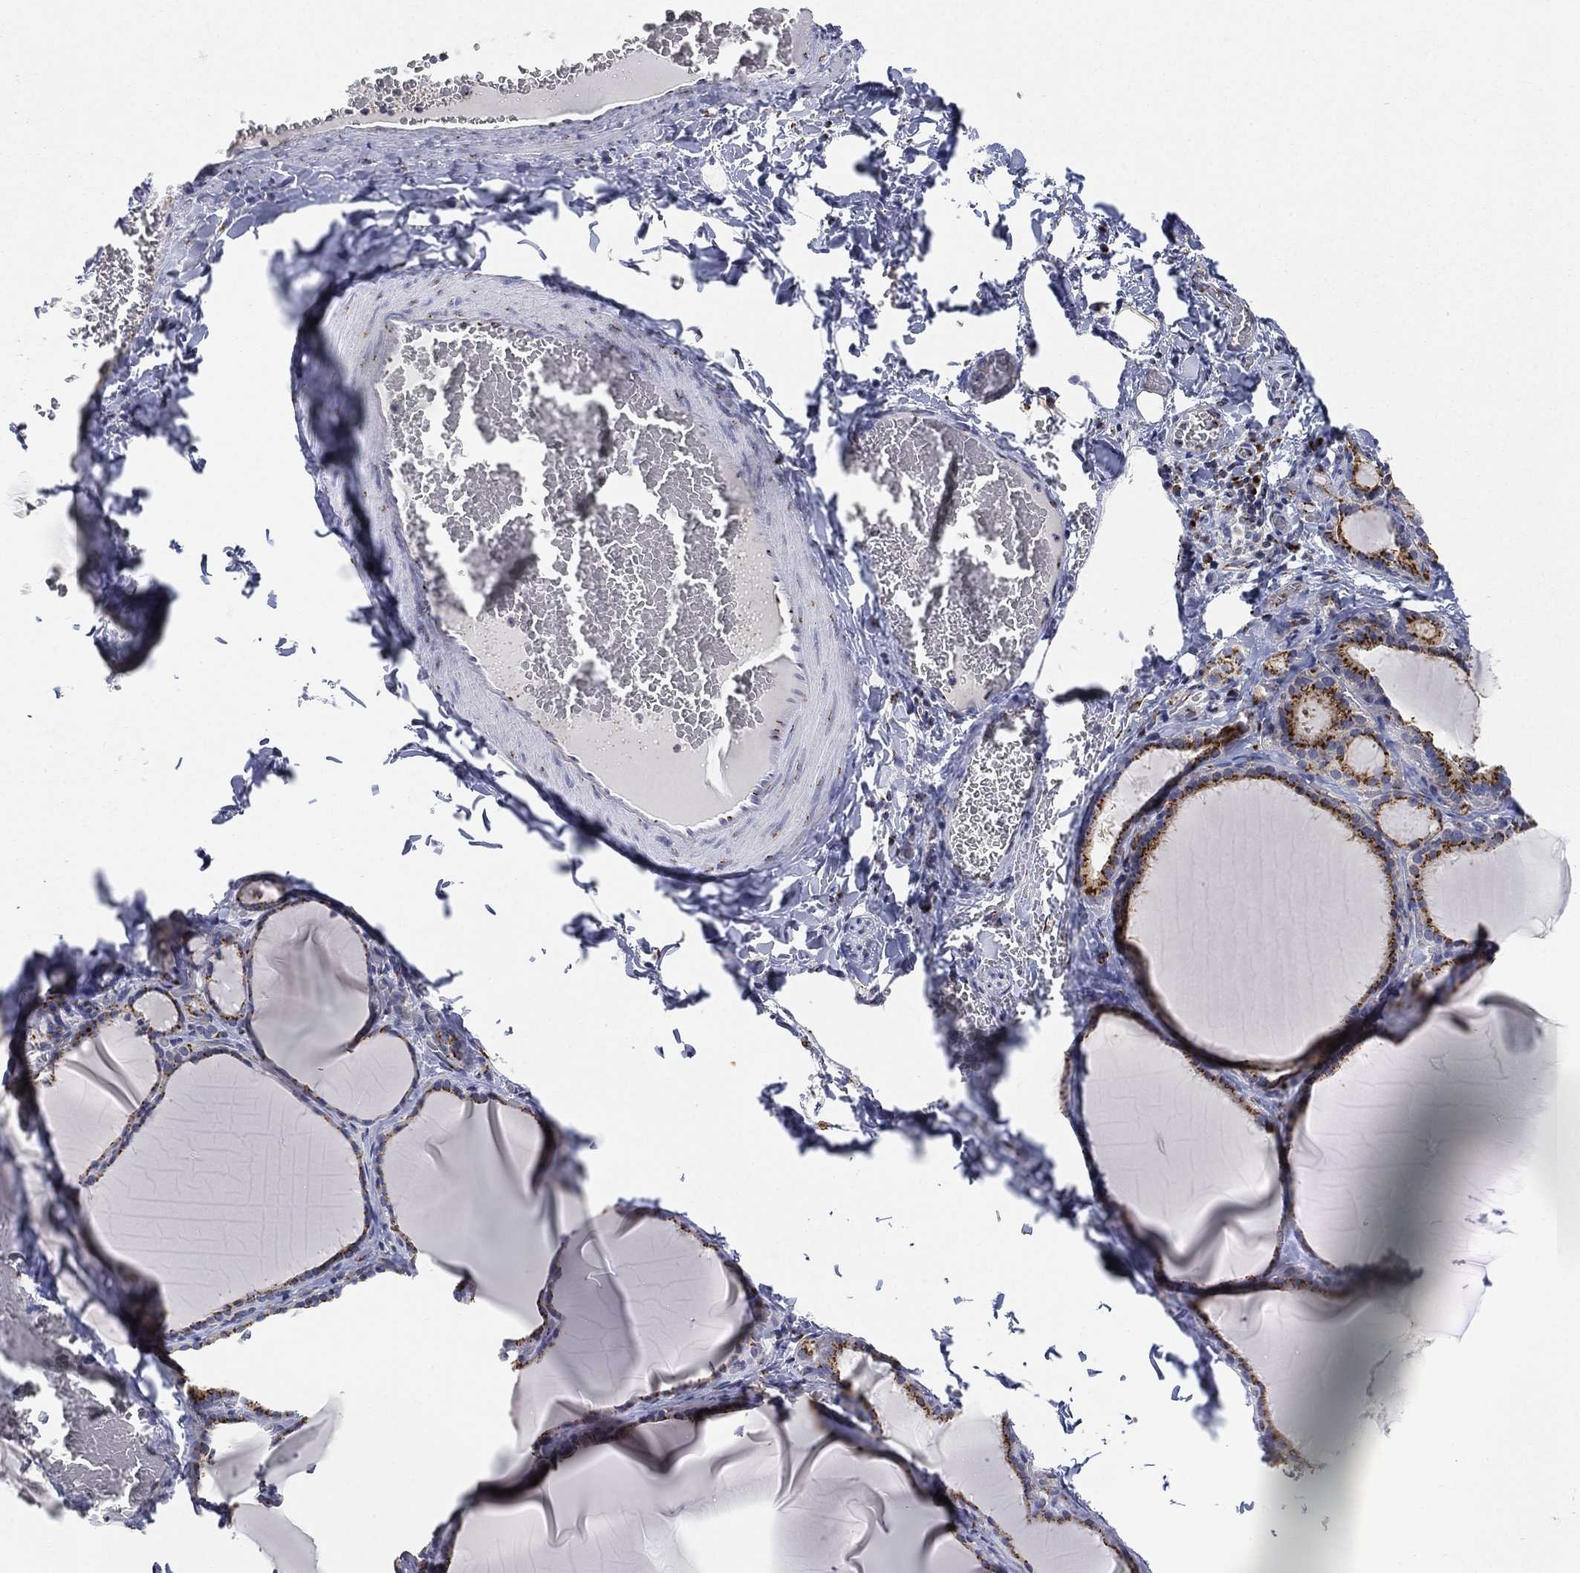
{"staining": {"intensity": "moderate", "quantity": ">75%", "location": "cytoplasmic/membranous"}, "tissue": "thyroid gland", "cell_type": "Glandular cells", "image_type": "normal", "snomed": [{"axis": "morphology", "description": "Normal tissue, NOS"}, {"axis": "morphology", "description": "Hyperplasia, NOS"}, {"axis": "topography", "description": "Thyroid gland"}], "caption": "Moderate cytoplasmic/membranous expression is identified in about >75% of glandular cells in benign thyroid gland. The protein is shown in brown color, while the nuclei are stained blue.", "gene": "TICAM1", "patient": {"sex": "female", "age": 27}}